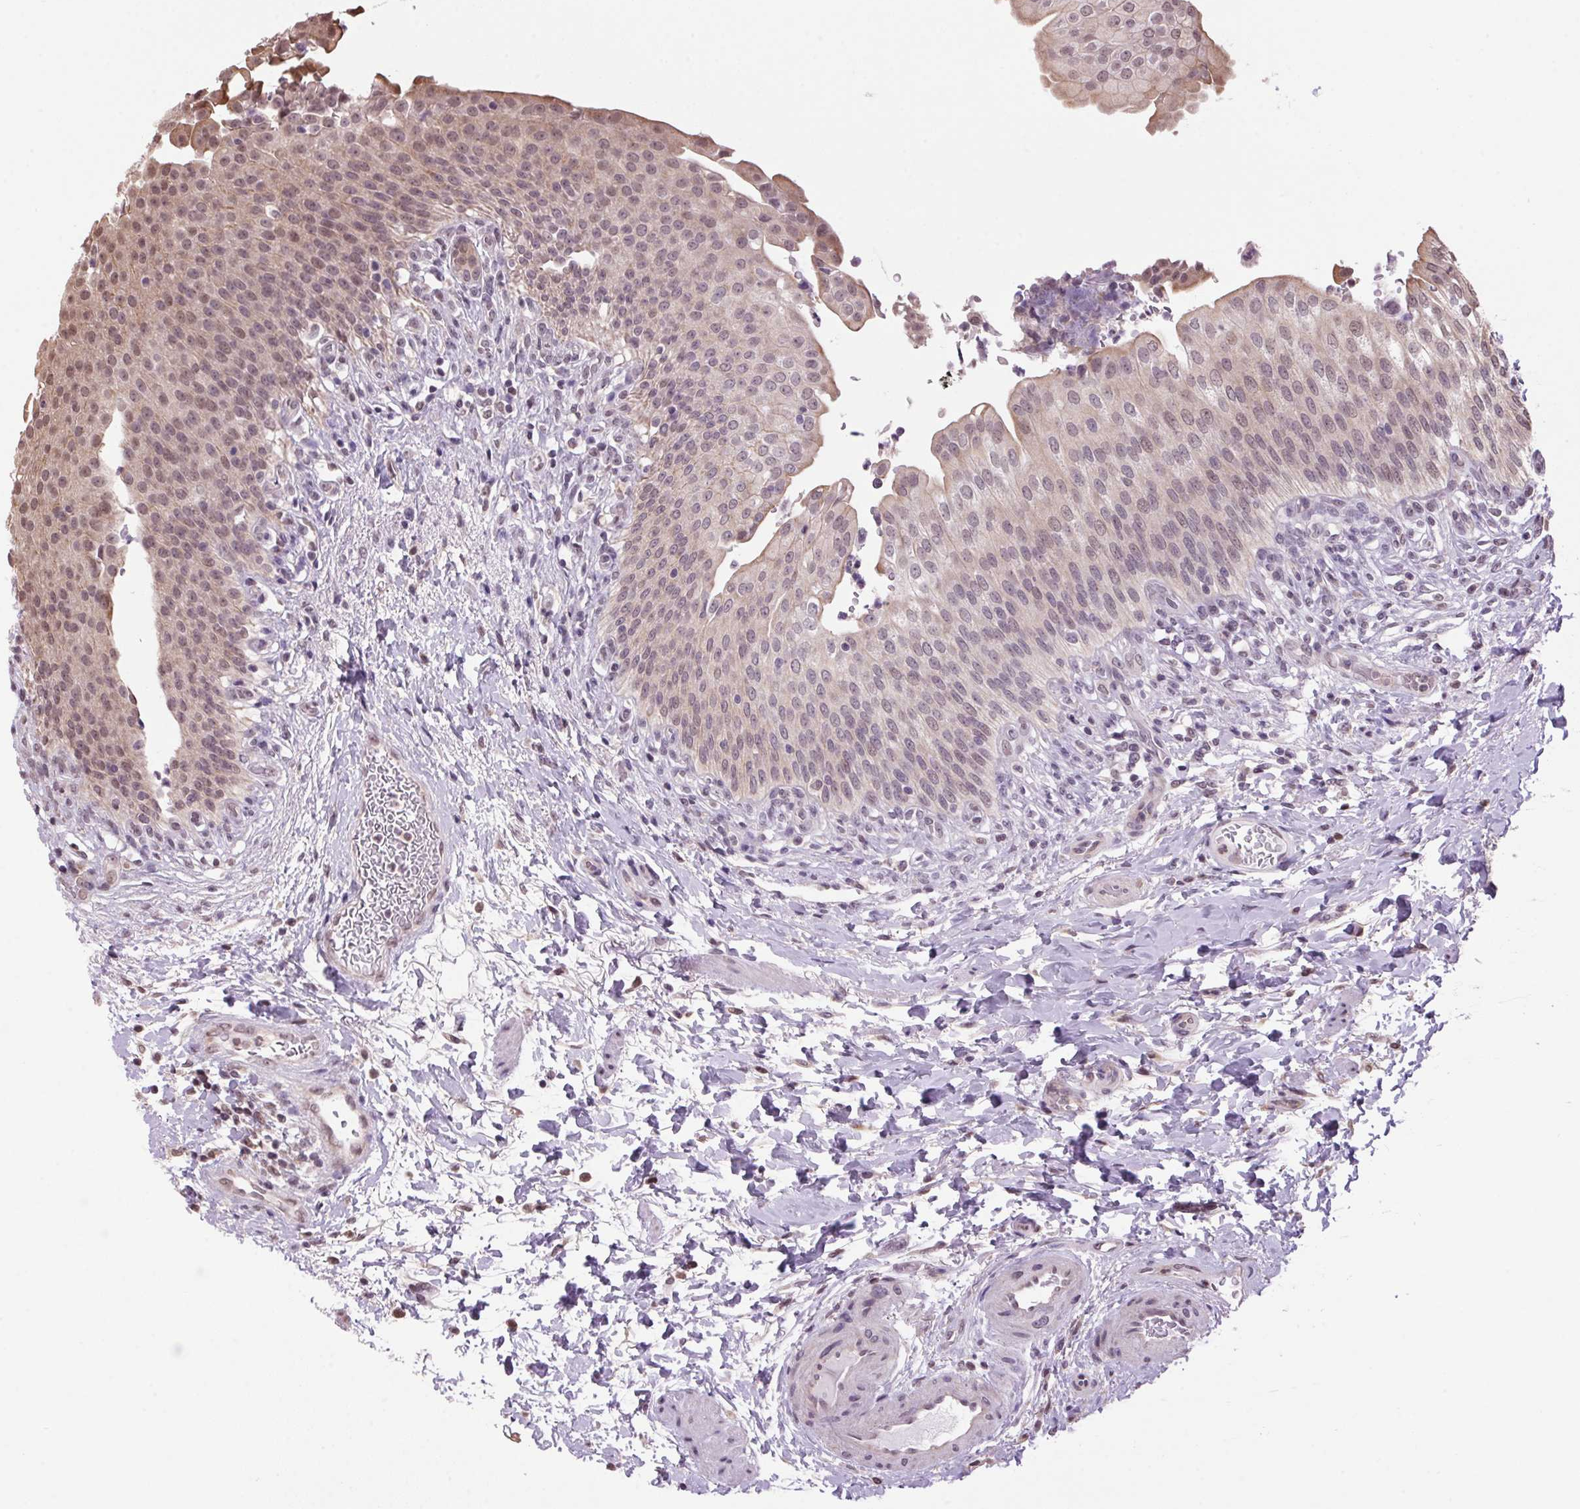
{"staining": {"intensity": "weak", "quantity": "25%-75%", "location": "cytoplasmic/membranous,nuclear"}, "tissue": "urinary bladder", "cell_type": "Urothelial cells", "image_type": "normal", "snomed": [{"axis": "morphology", "description": "Normal tissue, NOS"}, {"axis": "topography", "description": "Urinary bladder"}, {"axis": "topography", "description": "Peripheral nerve tissue"}], "caption": "Weak cytoplasmic/membranous,nuclear protein positivity is appreciated in about 25%-75% of urothelial cells in urinary bladder. (DAB = brown stain, brightfield microscopy at high magnification).", "gene": "VWA3B", "patient": {"sex": "female", "age": 60}}